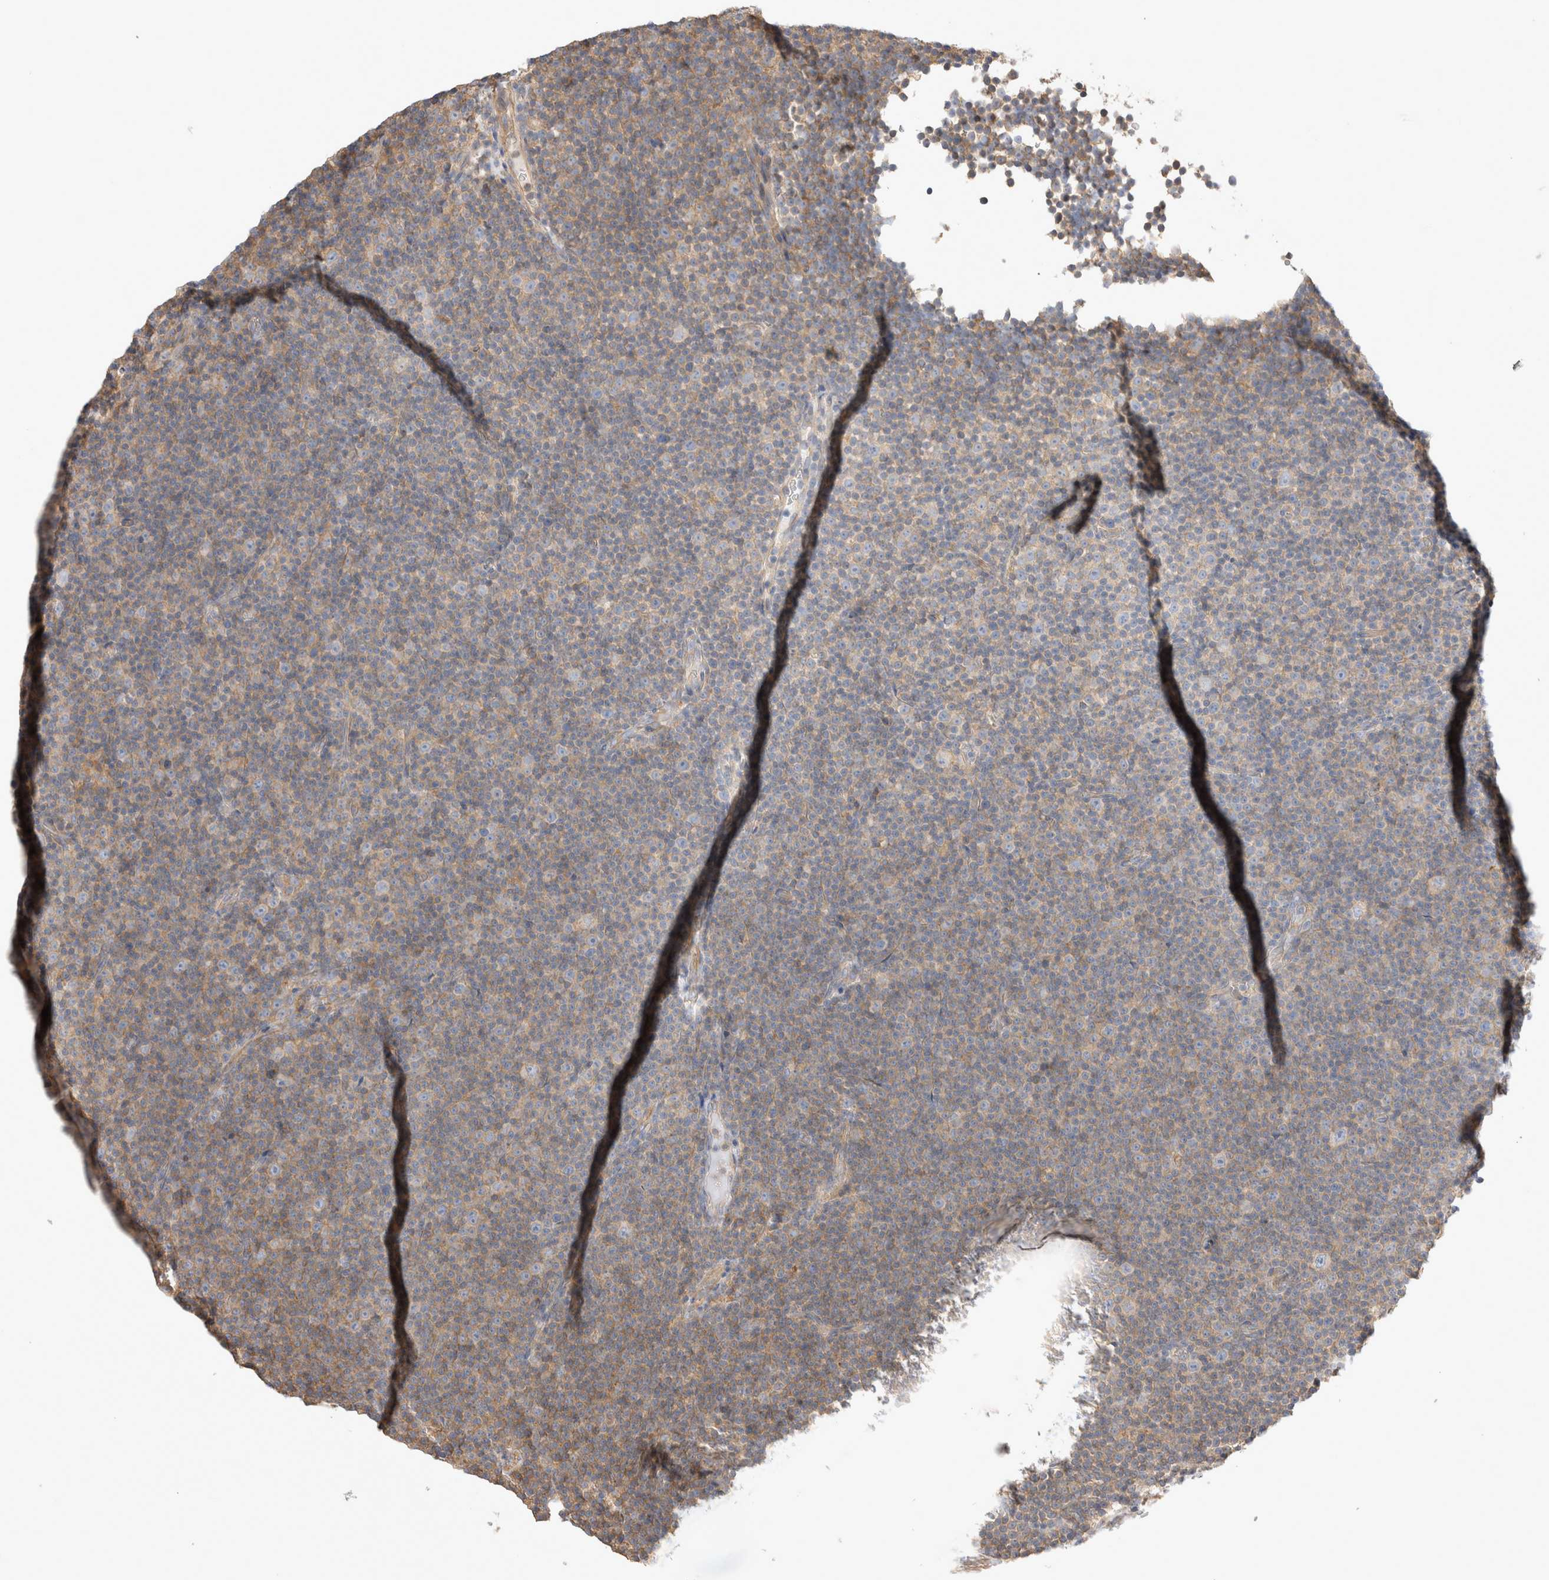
{"staining": {"intensity": "negative", "quantity": "none", "location": "none"}, "tissue": "lymphoma", "cell_type": "Tumor cells", "image_type": "cancer", "snomed": [{"axis": "morphology", "description": "Malignant lymphoma, non-Hodgkin's type, Low grade"}, {"axis": "topography", "description": "Lymph node"}], "caption": "Immunohistochemistry (IHC) image of neoplastic tissue: human low-grade malignant lymphoma, non-Hodgkin's type stained with DAB displays no significant protein staining in tumor cells.", "gene": "CHMP6", "patient": {"sex": "female", "age": 67}}